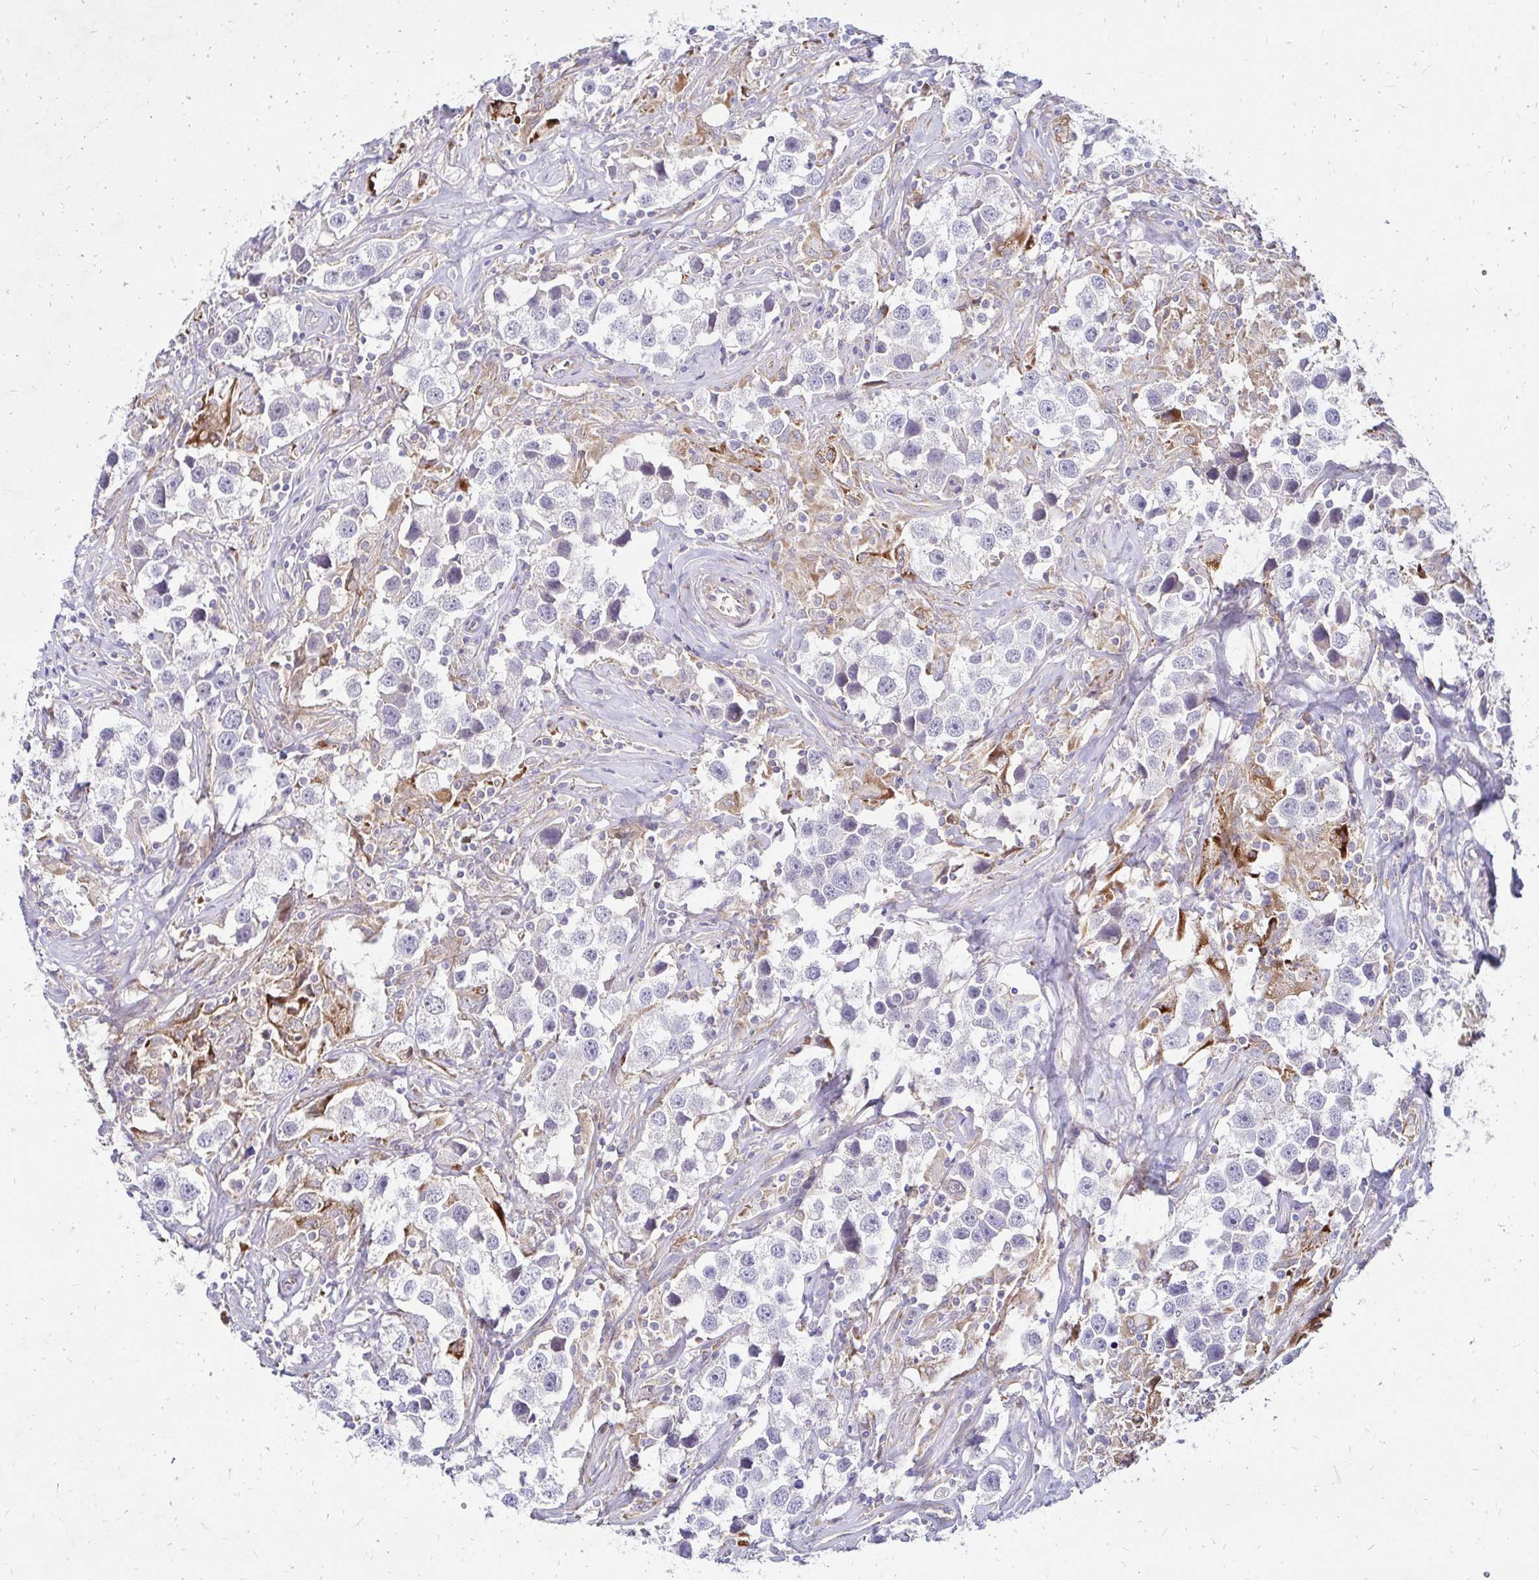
{"staining": {"intensity": "negative", "quantity": "none", "location": "none"}, "tissue": "testis cancer", "cell_type": "Tumor cells", "image_type": "cancer", "snomed": [{"axis": "morphology", "description": "Seminoma, NOS"}, {"axis": "topography", "description": "Testis"}], "caption": "This is an immunohistochemistry (IHC) histopathology image of human seminoma (testis). There is no positivity in tumor cells.", "gene": "IDUA", "patient": {"sex": "male", "age": 49}}